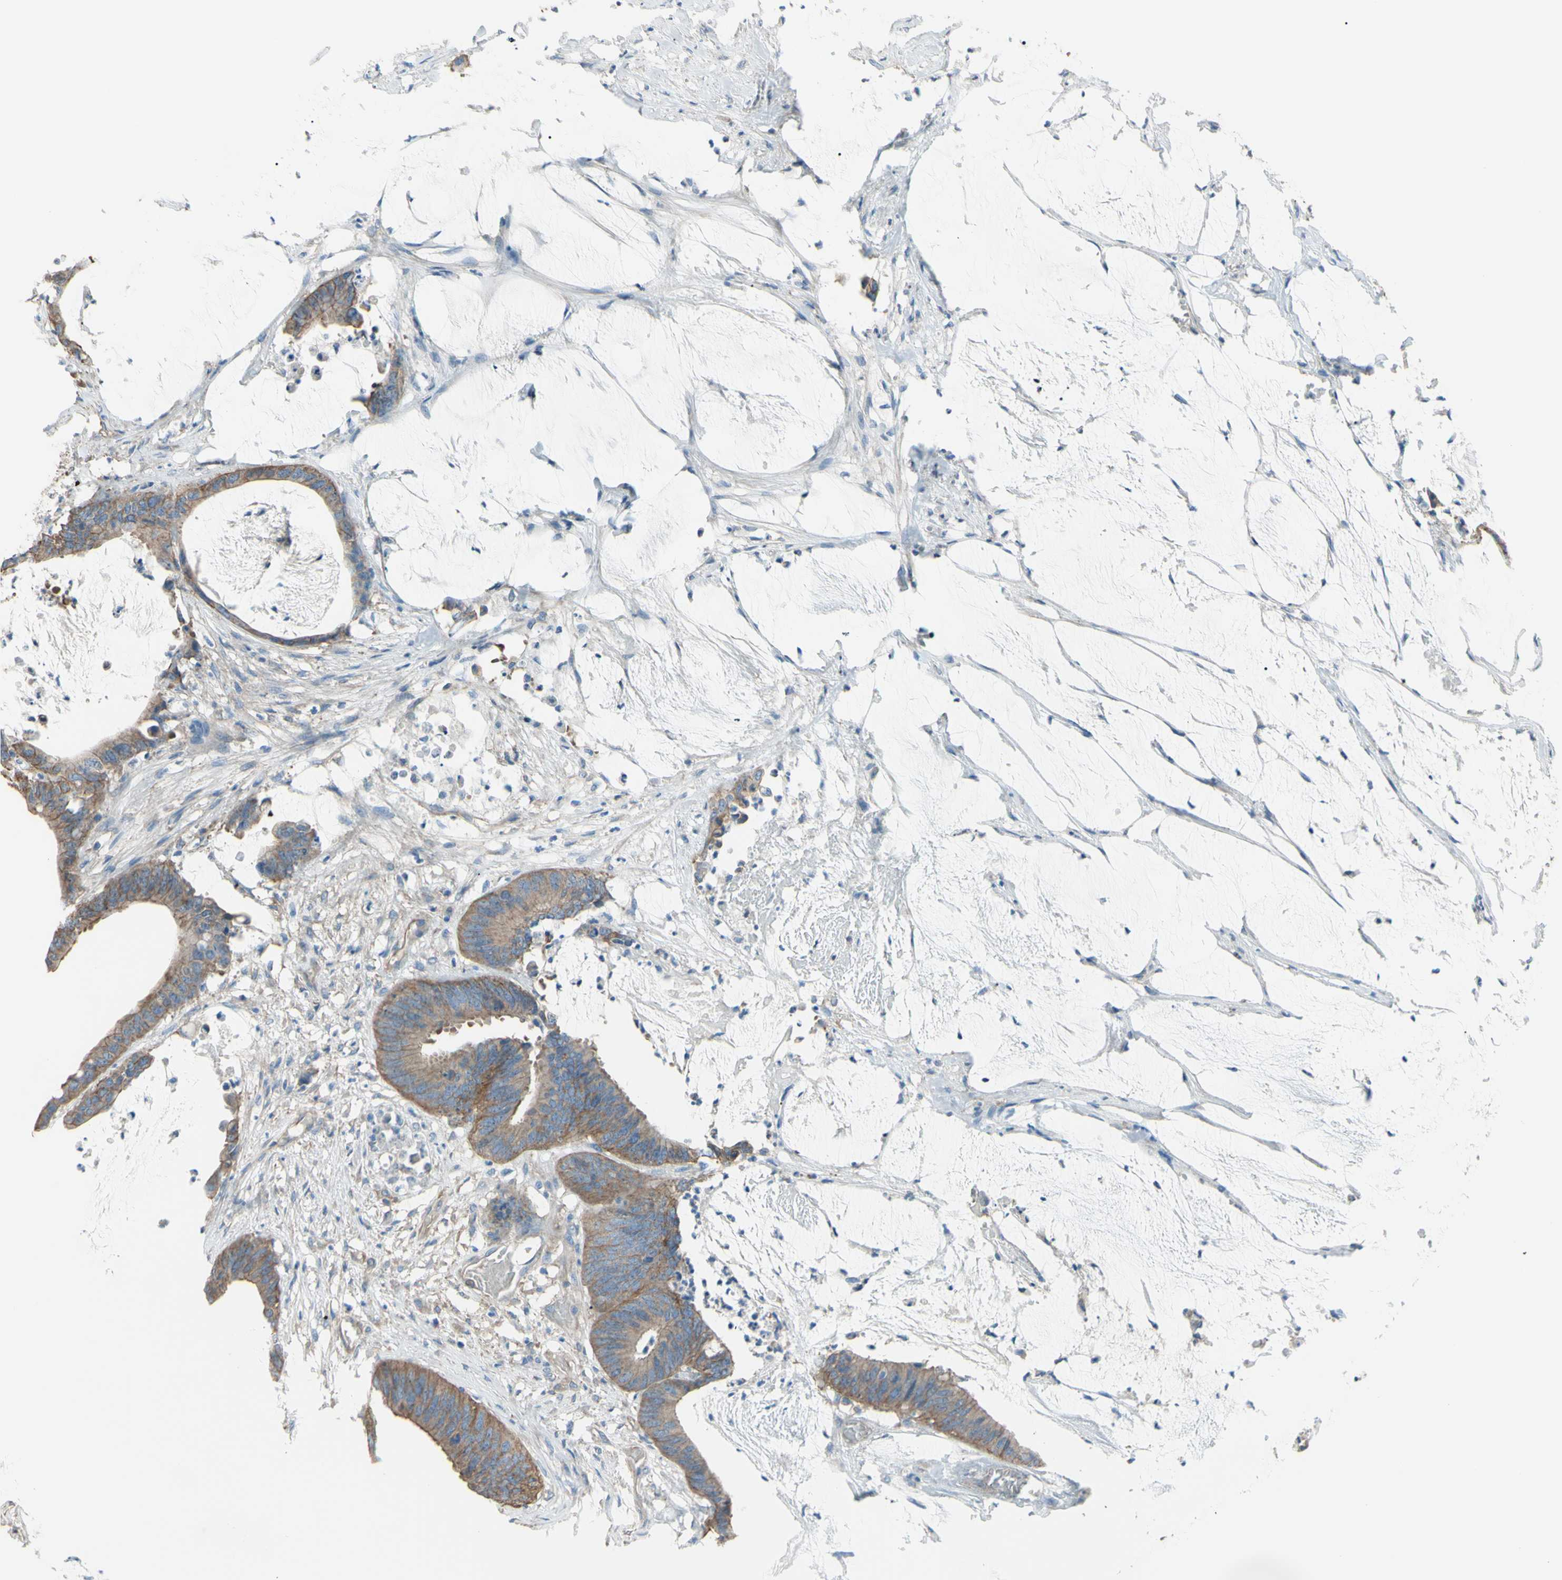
{"staining": {"intensity": "weak", "quantity": ">75%", "location": "cytoplasmic/membranous"}, "tissue": "colorectal cancer", "cell_type": "Tumor cells", "image_type": "cancer", "snomed": [{"axis": "morphology", "description": "Adenocarcinoma, NOS"}, {"axis": "topography", "description": "Rectum"}], "caption": "Adenocarcinoma (colorectal) stained with IHC displays weak cytoplasmic/membranous expression in approximately >75% of tumor cells.", "gene": "ADD1", "patient": {"sex": "female", "age": 66}}